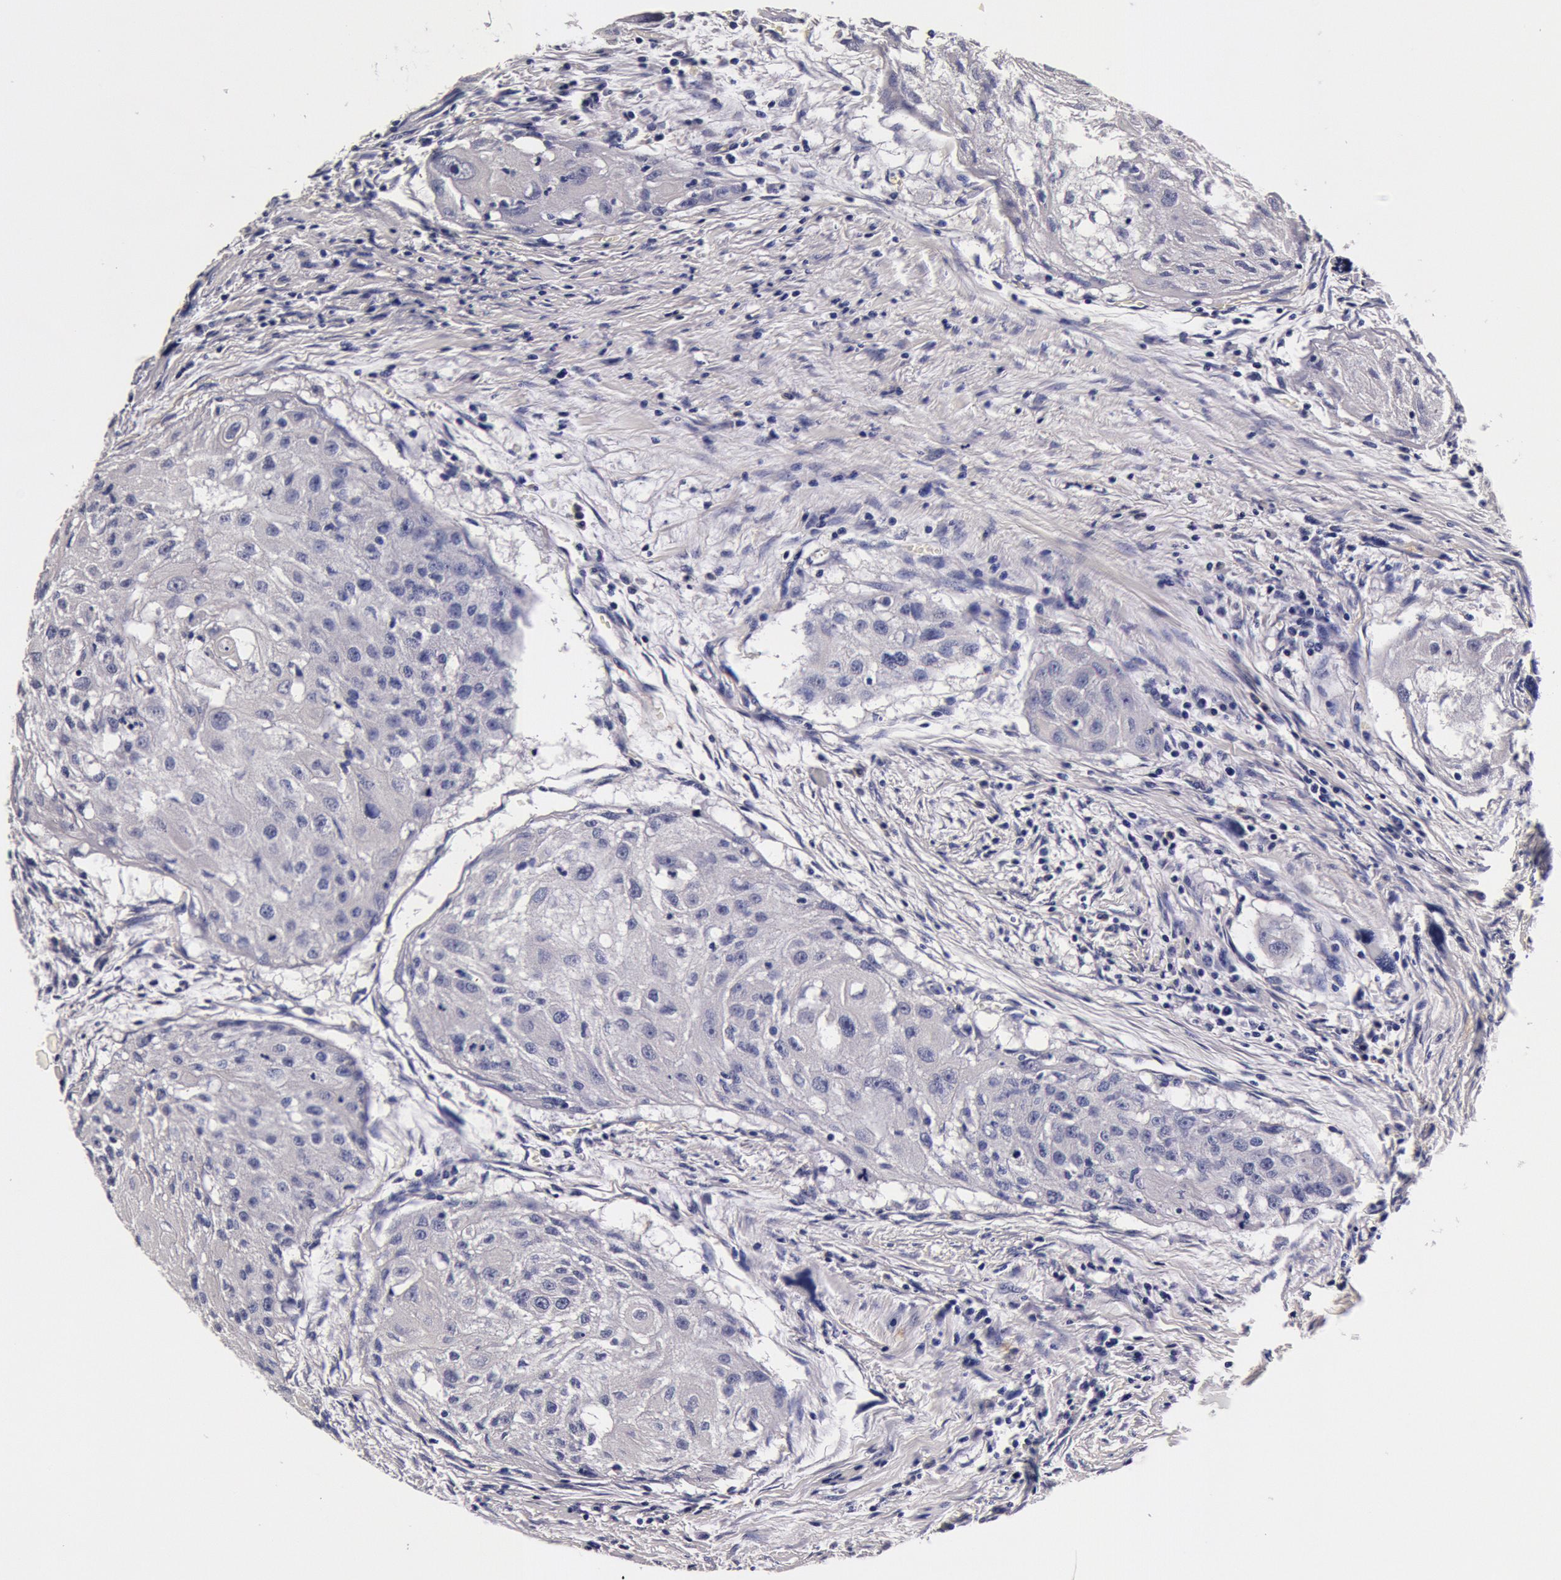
{"staining": {"intensity": "negative", "quantity": "none", "location": "none"}, "tissue": "head and neck cancer", "cell_type": "Tumor cells", "image_type": "cancer", "snomed": [{"axis": "morphology", "description": "Squamous cell carcinoma, NOS"}, {"axis": "topography", "description": "Head-Neck"}], "caption": "The photomicrograph reveals no significant positivity in tumor cells of head and neck cancer (squamous cell carcinoma).", "gene": "CCDC22", "patient": {"sex": "male", "age": 64}}